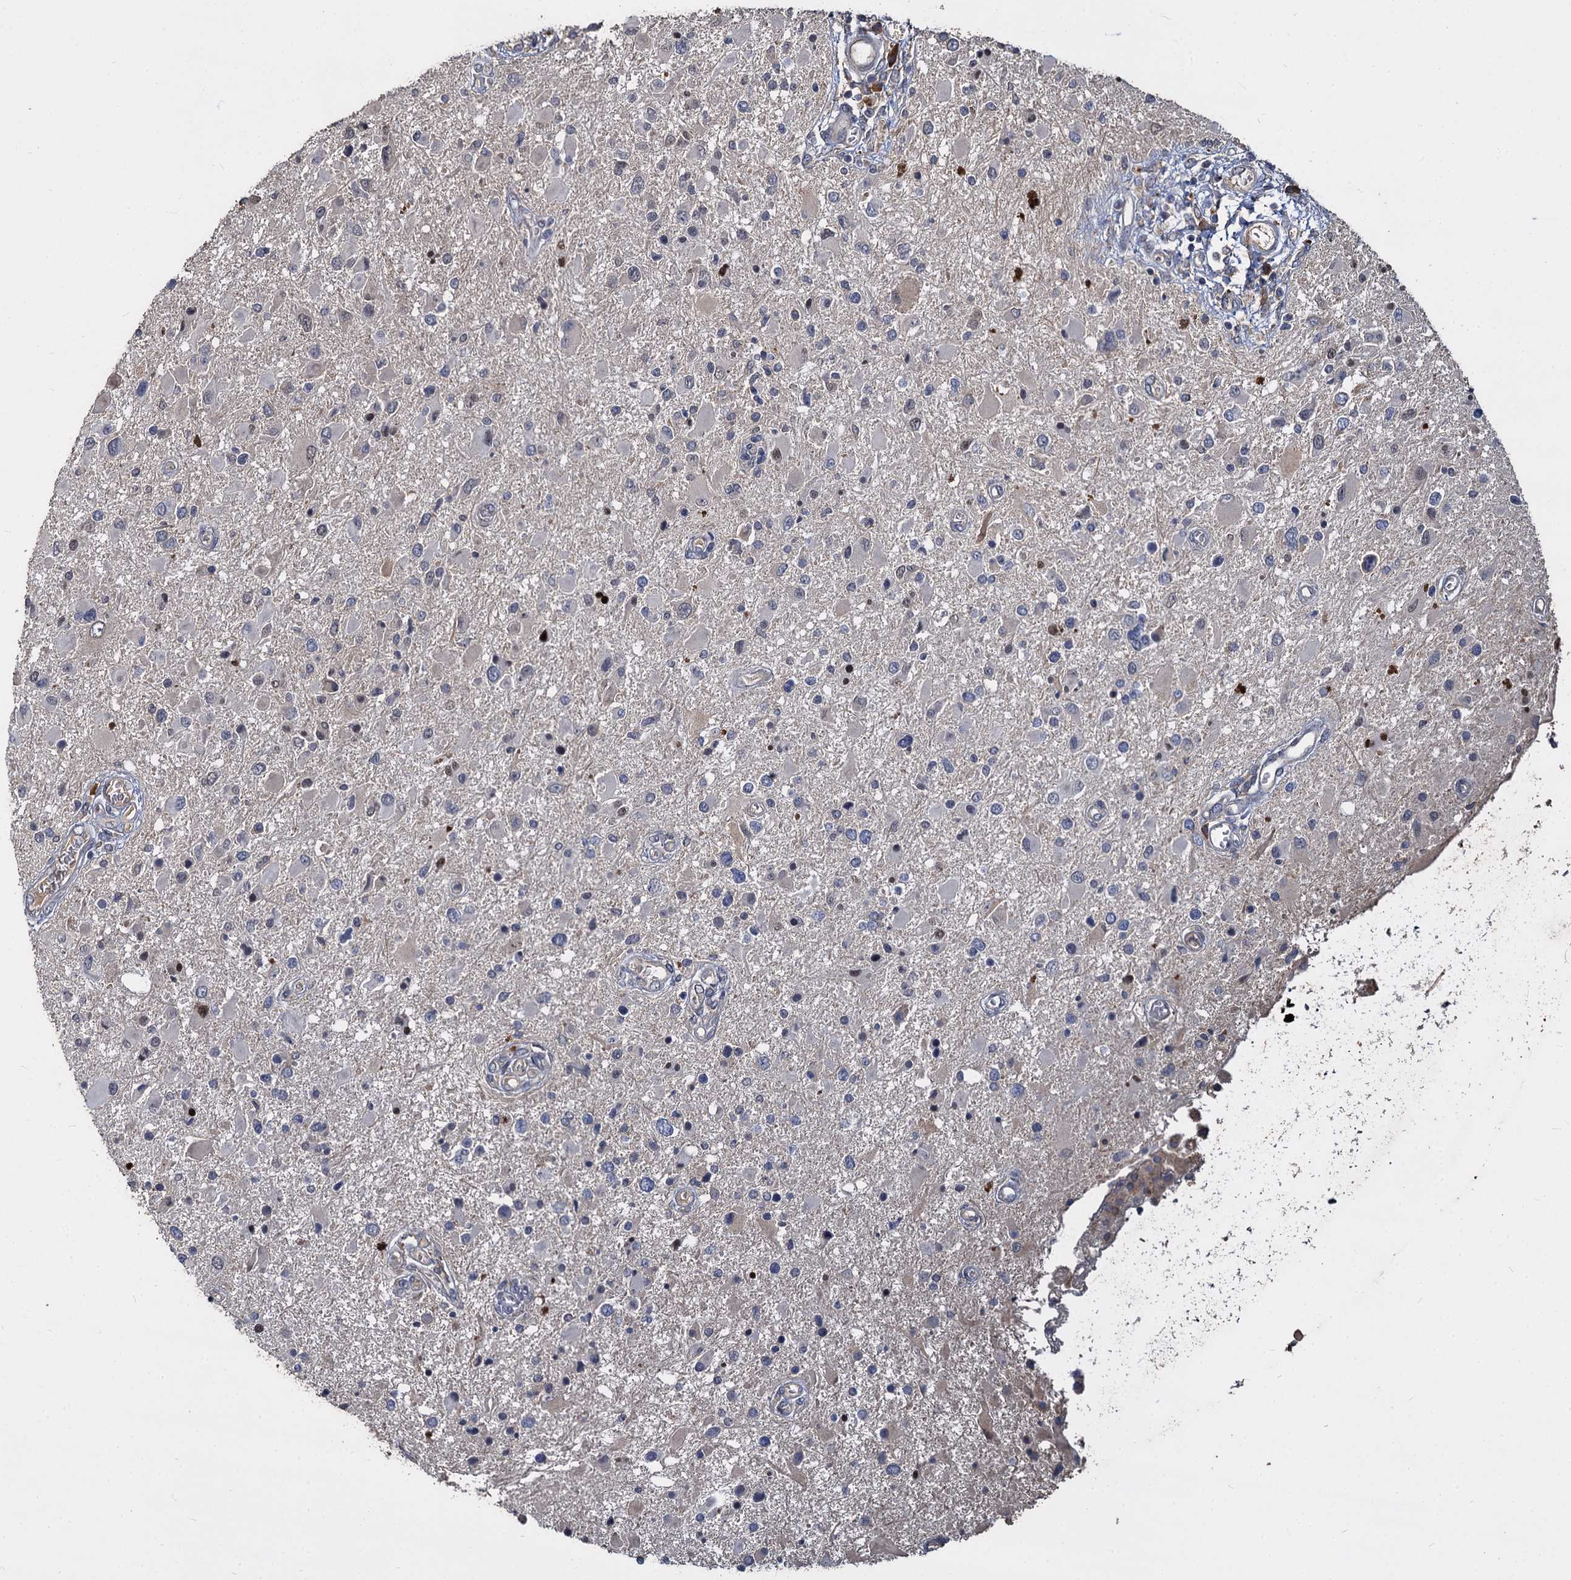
{"staining": {"intensity": "negative", "quantity": "none", "location": "none"}, "tissue": "glioma", "cell_type": "Tumor cells", "image_type": "cancer", "snomed": [{"axis": "morphology", "description": "Glioma, malignant, High grade"}, {"axis": "topography", "description": "Brain"}], "caption": "Histopathology image shows no significant protein positivity in tumor cells of malignant high-grade glioma. (Stains: DAB (3,3'-diaminobenzidine) IHC with hematoxylin counter stain, Microscopy: brightfield microscopy at high magnification).", "gene": "CCDC184", "patient": {"sex": "male", "age": 53}}